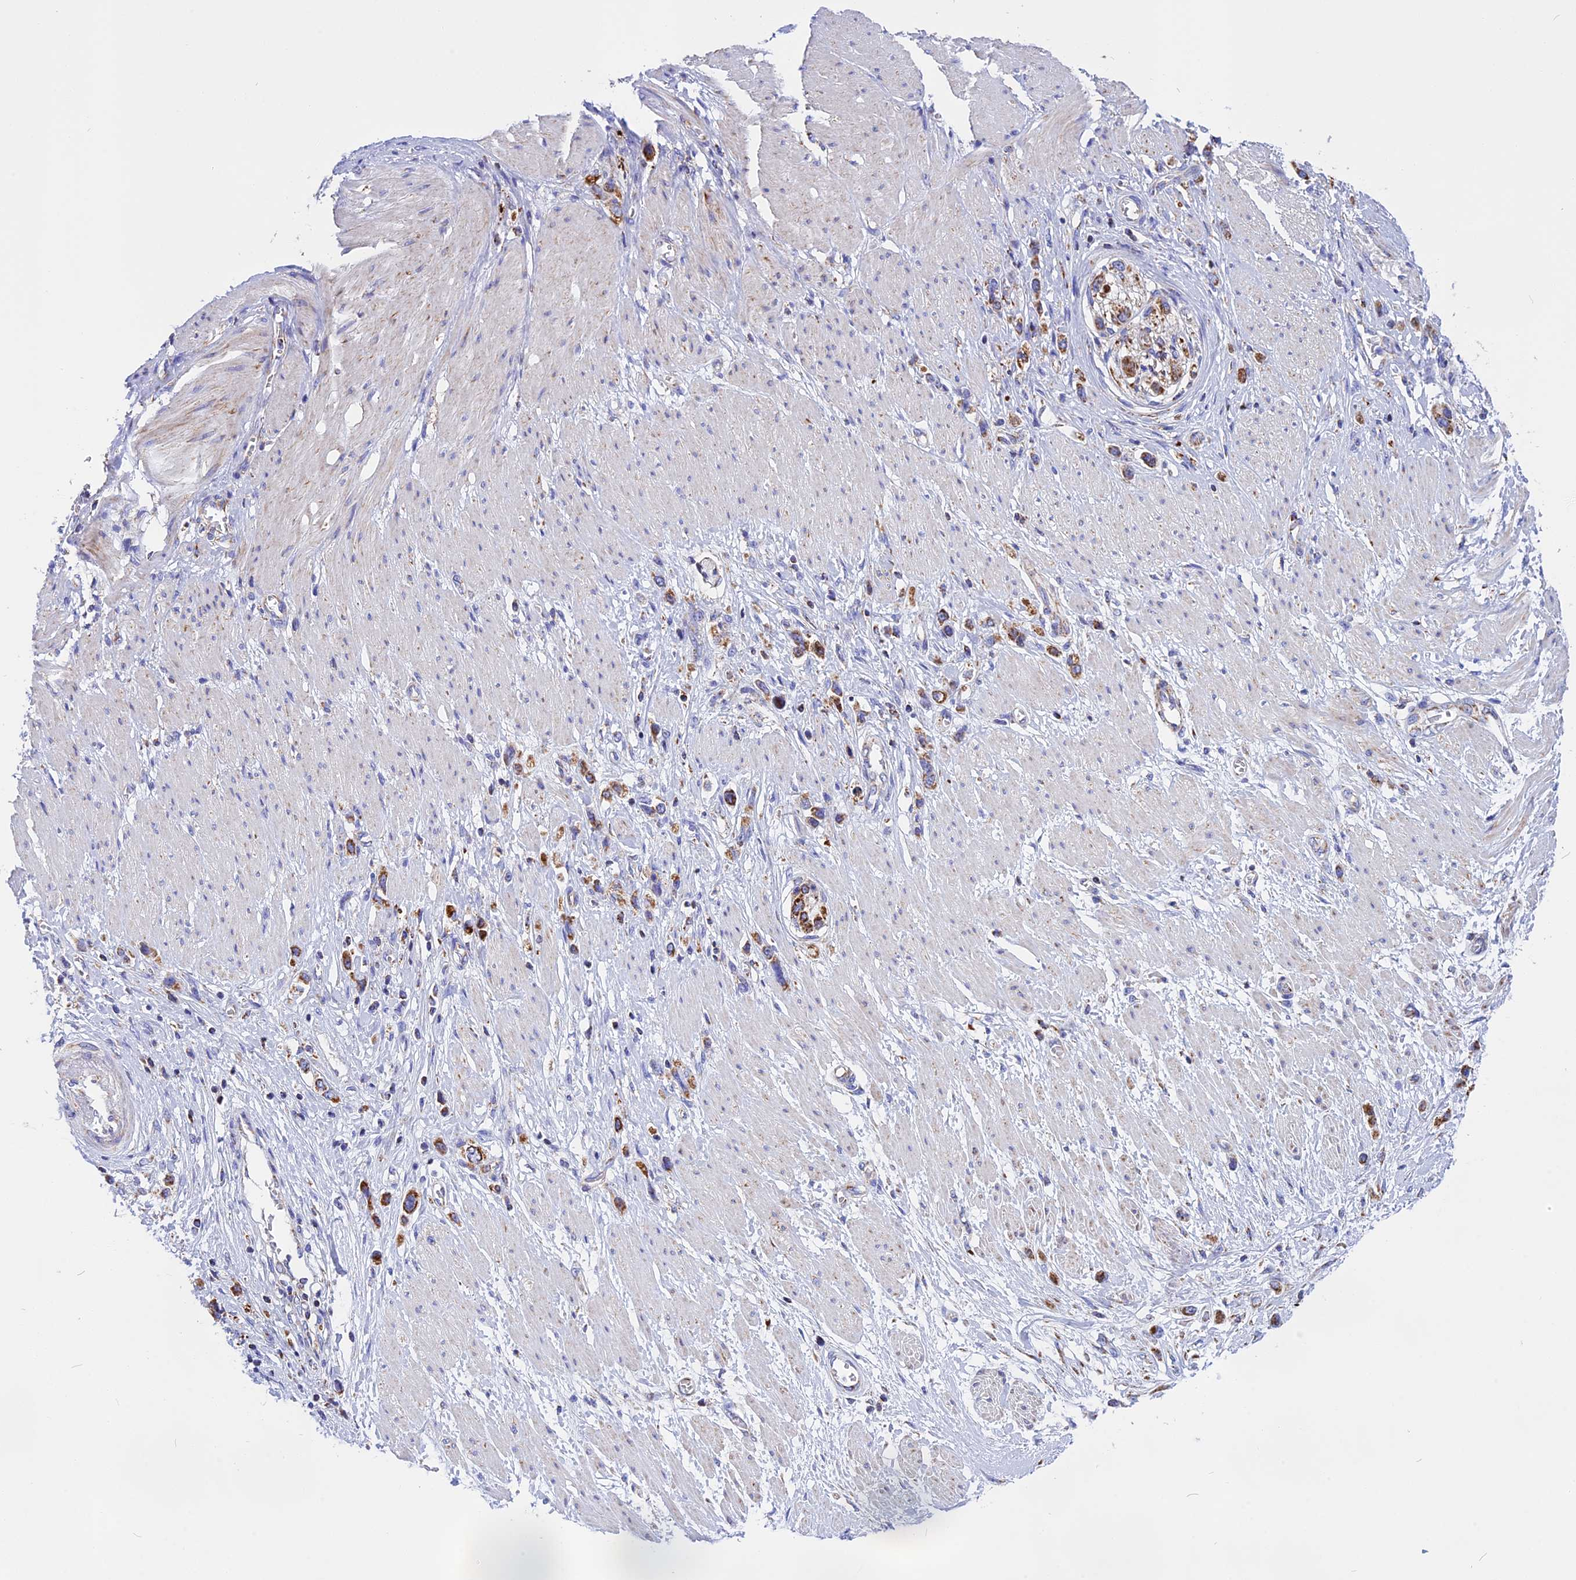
{"staining": {"intensity": "moderate", "quantity": ">75%", "location": "cytoplasmic/membranous"}, "tissue": "stomach cancer", "cell_type": "Tumor cells", "image_type": "cancer", "snomed": [{"axis": "morphology", "description": "Normal tissue, NOS"}, {"axis": "morphology", "description": "Adenocarcinoma, NOS"}, {"axis": "topography", "description": "Stomach, upper"}, {"axis": "topography", "description": "Stomach"}], "caption": "There is medium levels of moderate cytoplasmic/membranous staining in tumor cells of stomach adenocarcinoma, as demonstrated by immunohistochemical staining (brown color).", "gene": "VDAC2", "patient": {"sex": "female", "age": 65}}